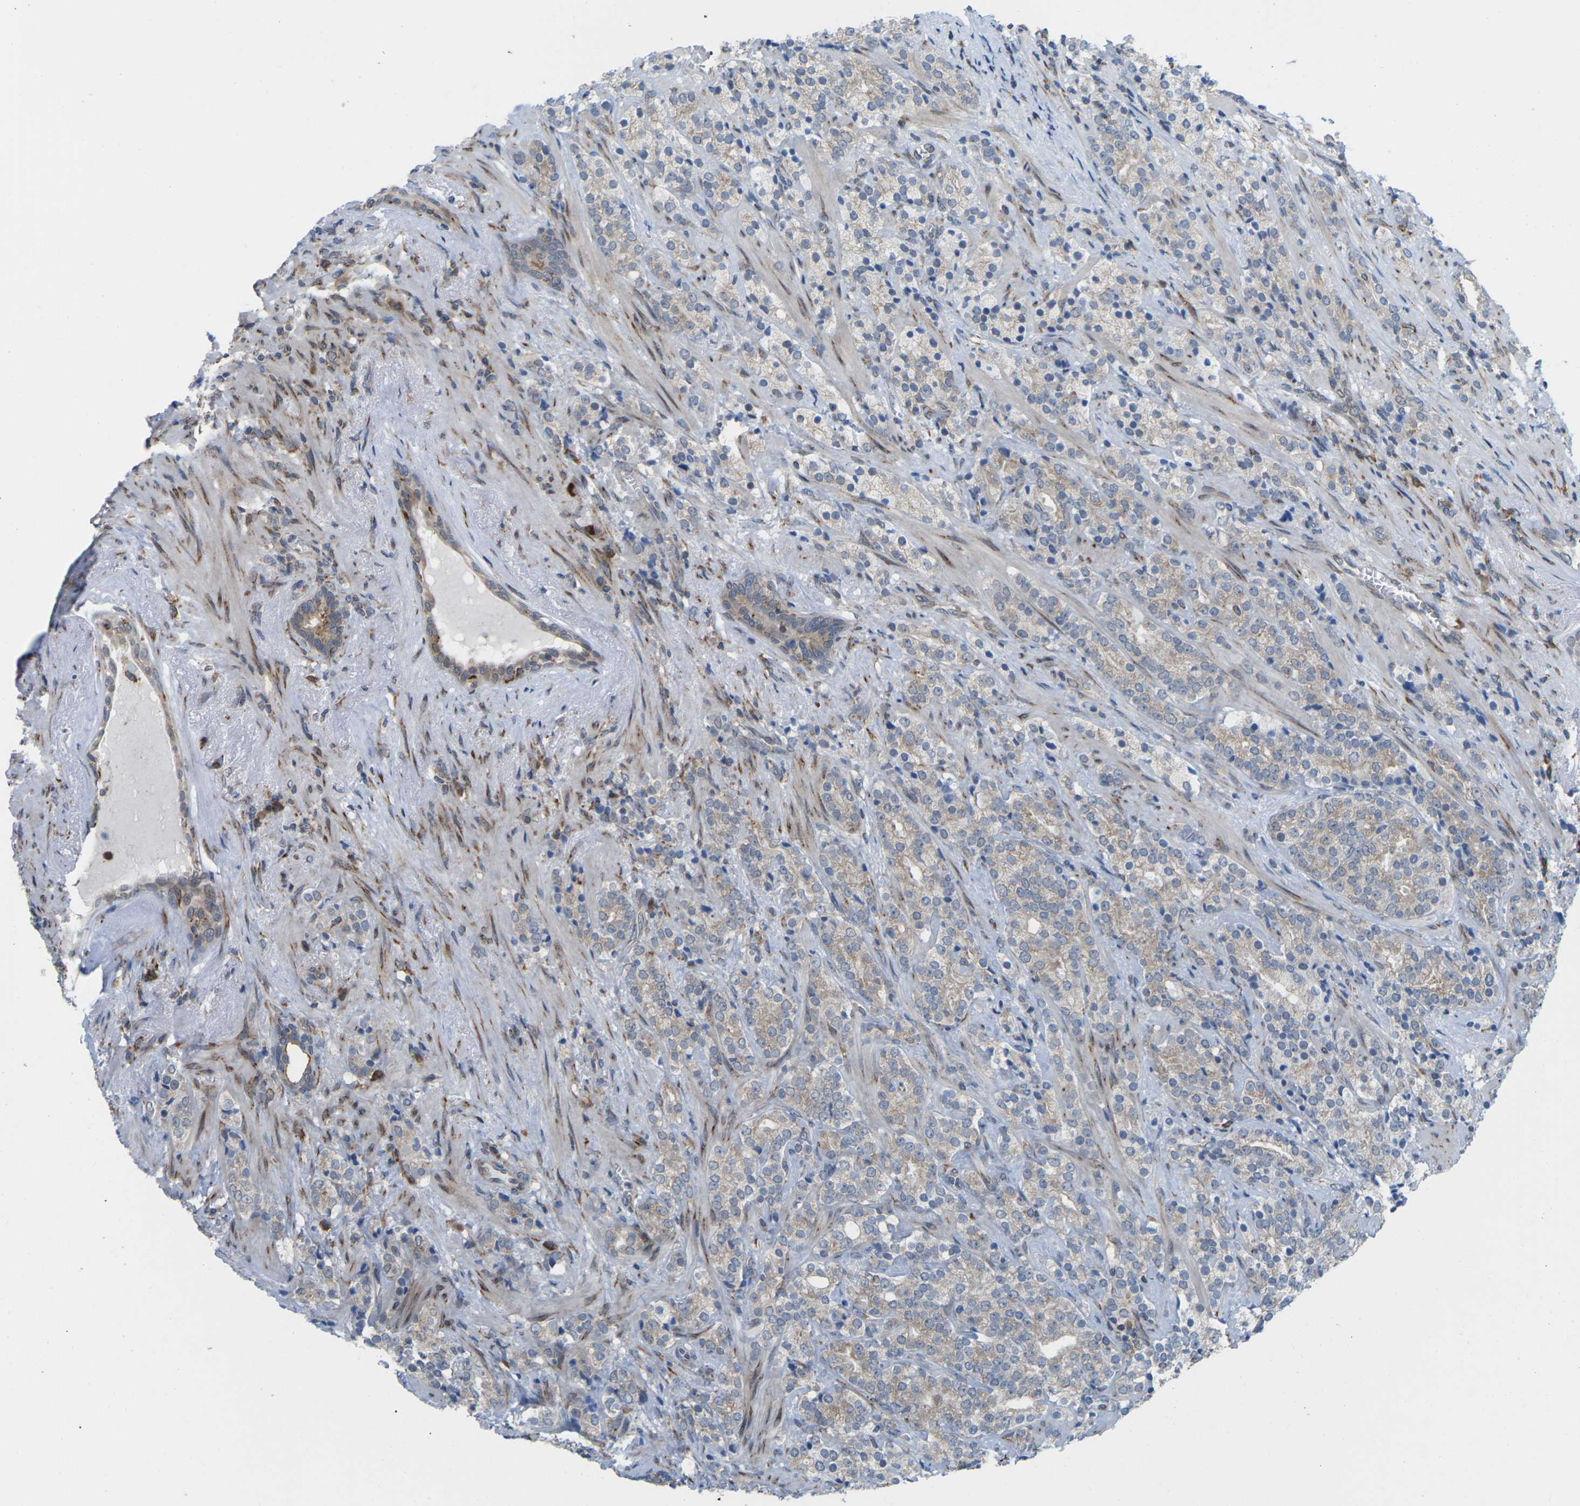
{"staining": {"intensity": "weak", "quantity": "<25%", "location": "cytoplasmic/membranous"}, "tissue": "prostate cancer", "cell_type": "Tumor cells", "image_type": "cancer", "snomed": [{"axis": "morphology", "description": "Adenocarcinoma, High grade"}, {"axis": "topography", "description": "Prostate"}], "caption": "DAB (3,3'-diaminobenzidine) immunohistochemical staining of prostate adenocarcinoma (high-grade) displays no significant expression in tumor cells.", "gene": "PDZK1IP1", "patient": {"sex": "male", "age": 71}}